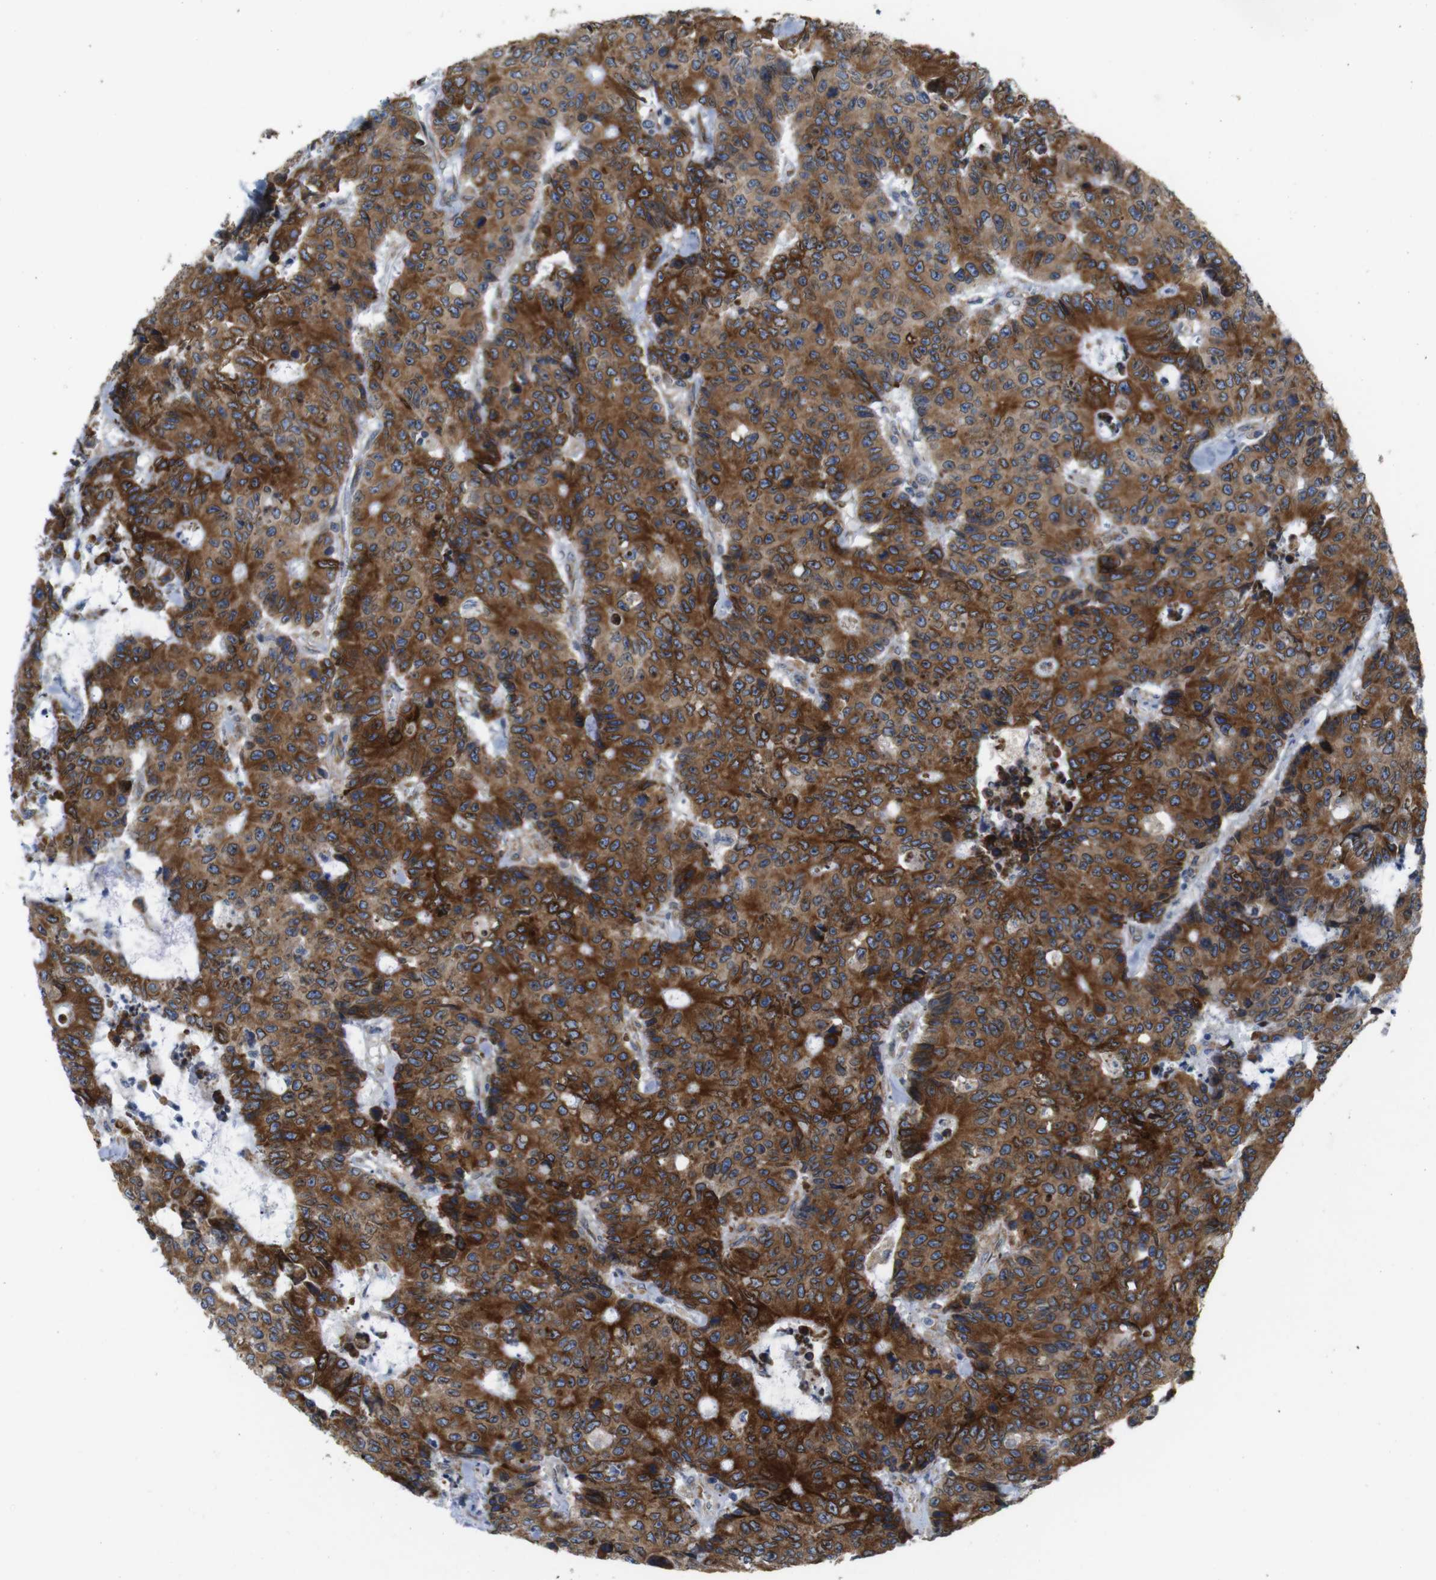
{"staining": {"intensity": "strong", "quantity": ">75%", "location": "cytoplasmic/membranous"}, "tissue": "colorectal cancer", "cell_type": "Tumor cells", "image_type": "cancer", "snomed": [{"axis": "morphology", "description": "Adenocarcinoma, NOS"}, {"axis": "topography", "description": "Colon"}], "caption": "A brown stain shows strong cytoplasmic/membranous expression of a protein in human adenocarcinoma (colorectal) tumor cells.", "gene": "HACD3", "patient": {"sex": "female", "age": 86}}